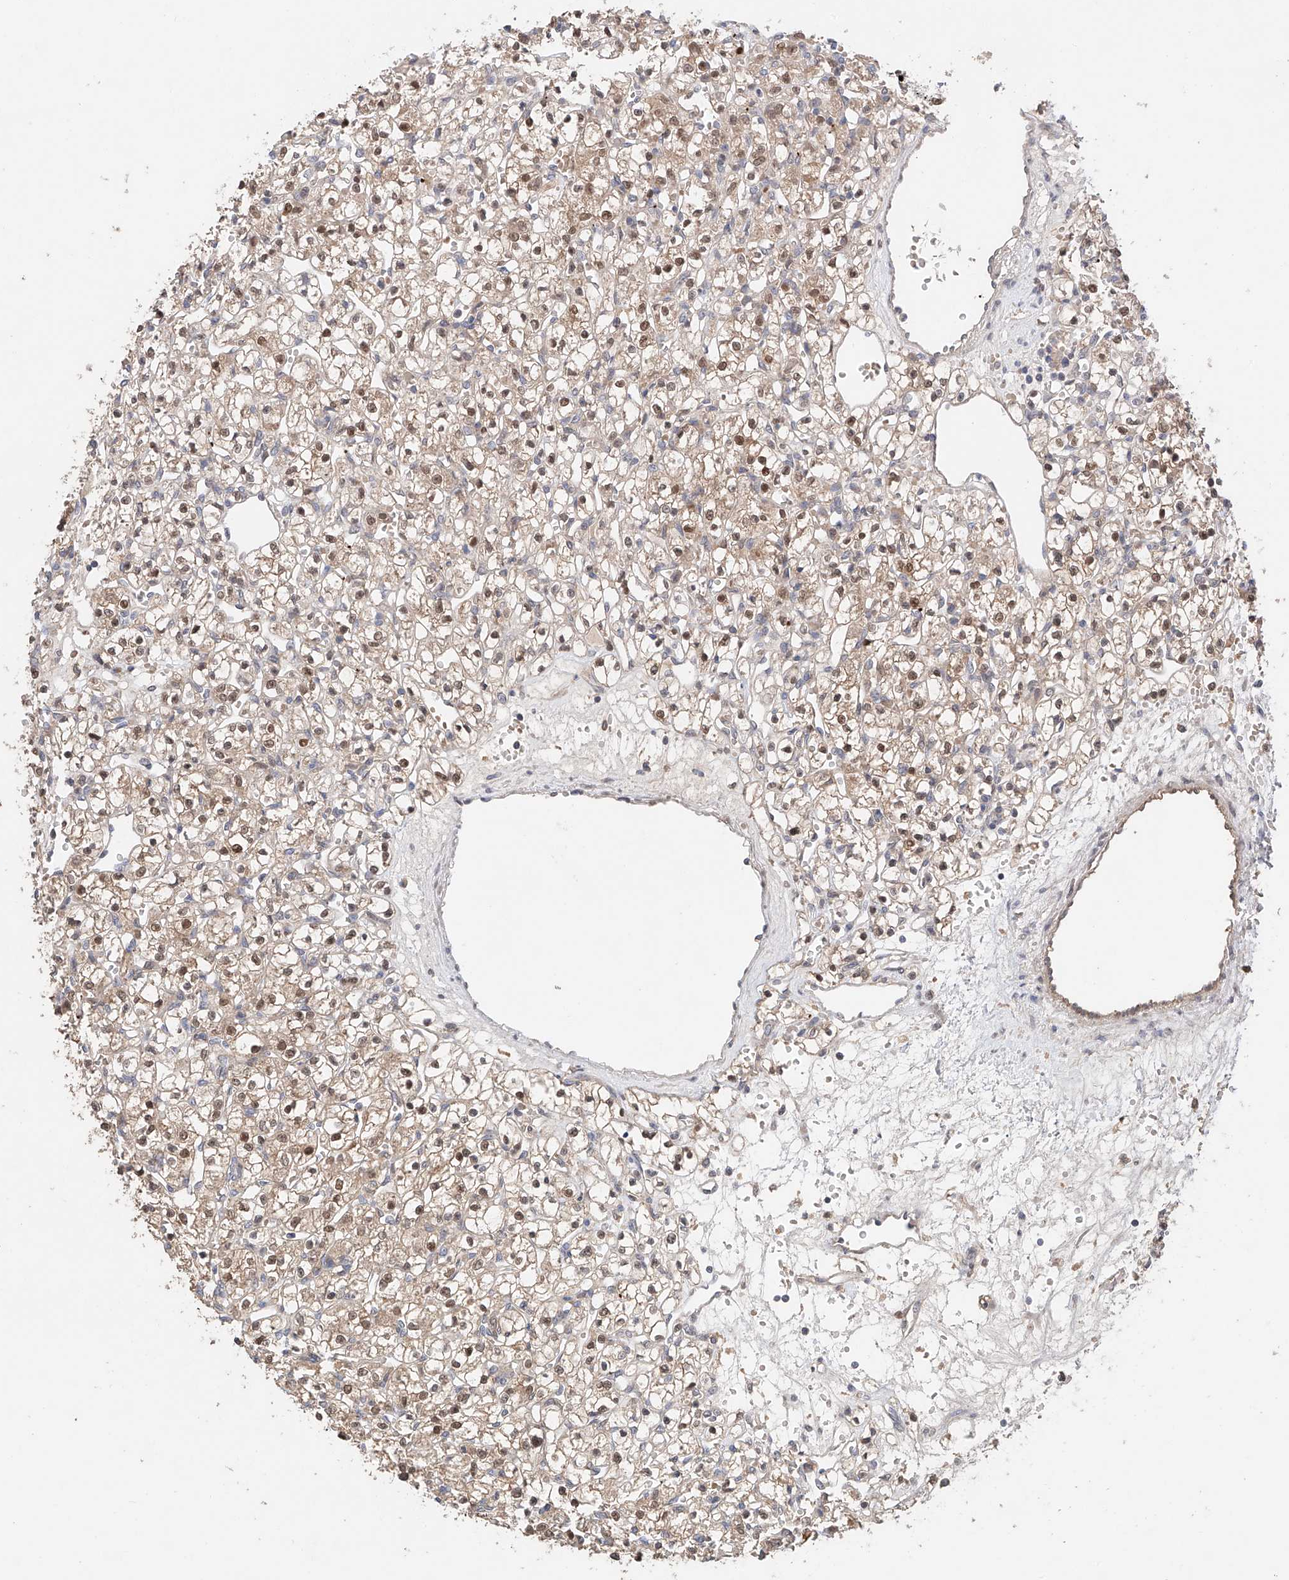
{"staining": {"intensity": "moderate", "quantity": "25%-75%", "location": "cytoplasmic/membranous,nuclear"}, "tissue": "renal cancer", "cell_type": "Tumor cells", "image_type": "cancer", "snomed": [{"axis": "morphology", "description": "Adenocarcinoma, NOS"}, {"axis": "topography", "description": "Kidney"}], "caption": "Tumor cells reveal moderate cytoplasmic/membranous and nuclear expression in about 25%-75% of cells in renal cancer (adenocarcinoma).", "gene": "ZFHX2", "patient": {"sex": "female", "age": 59}}